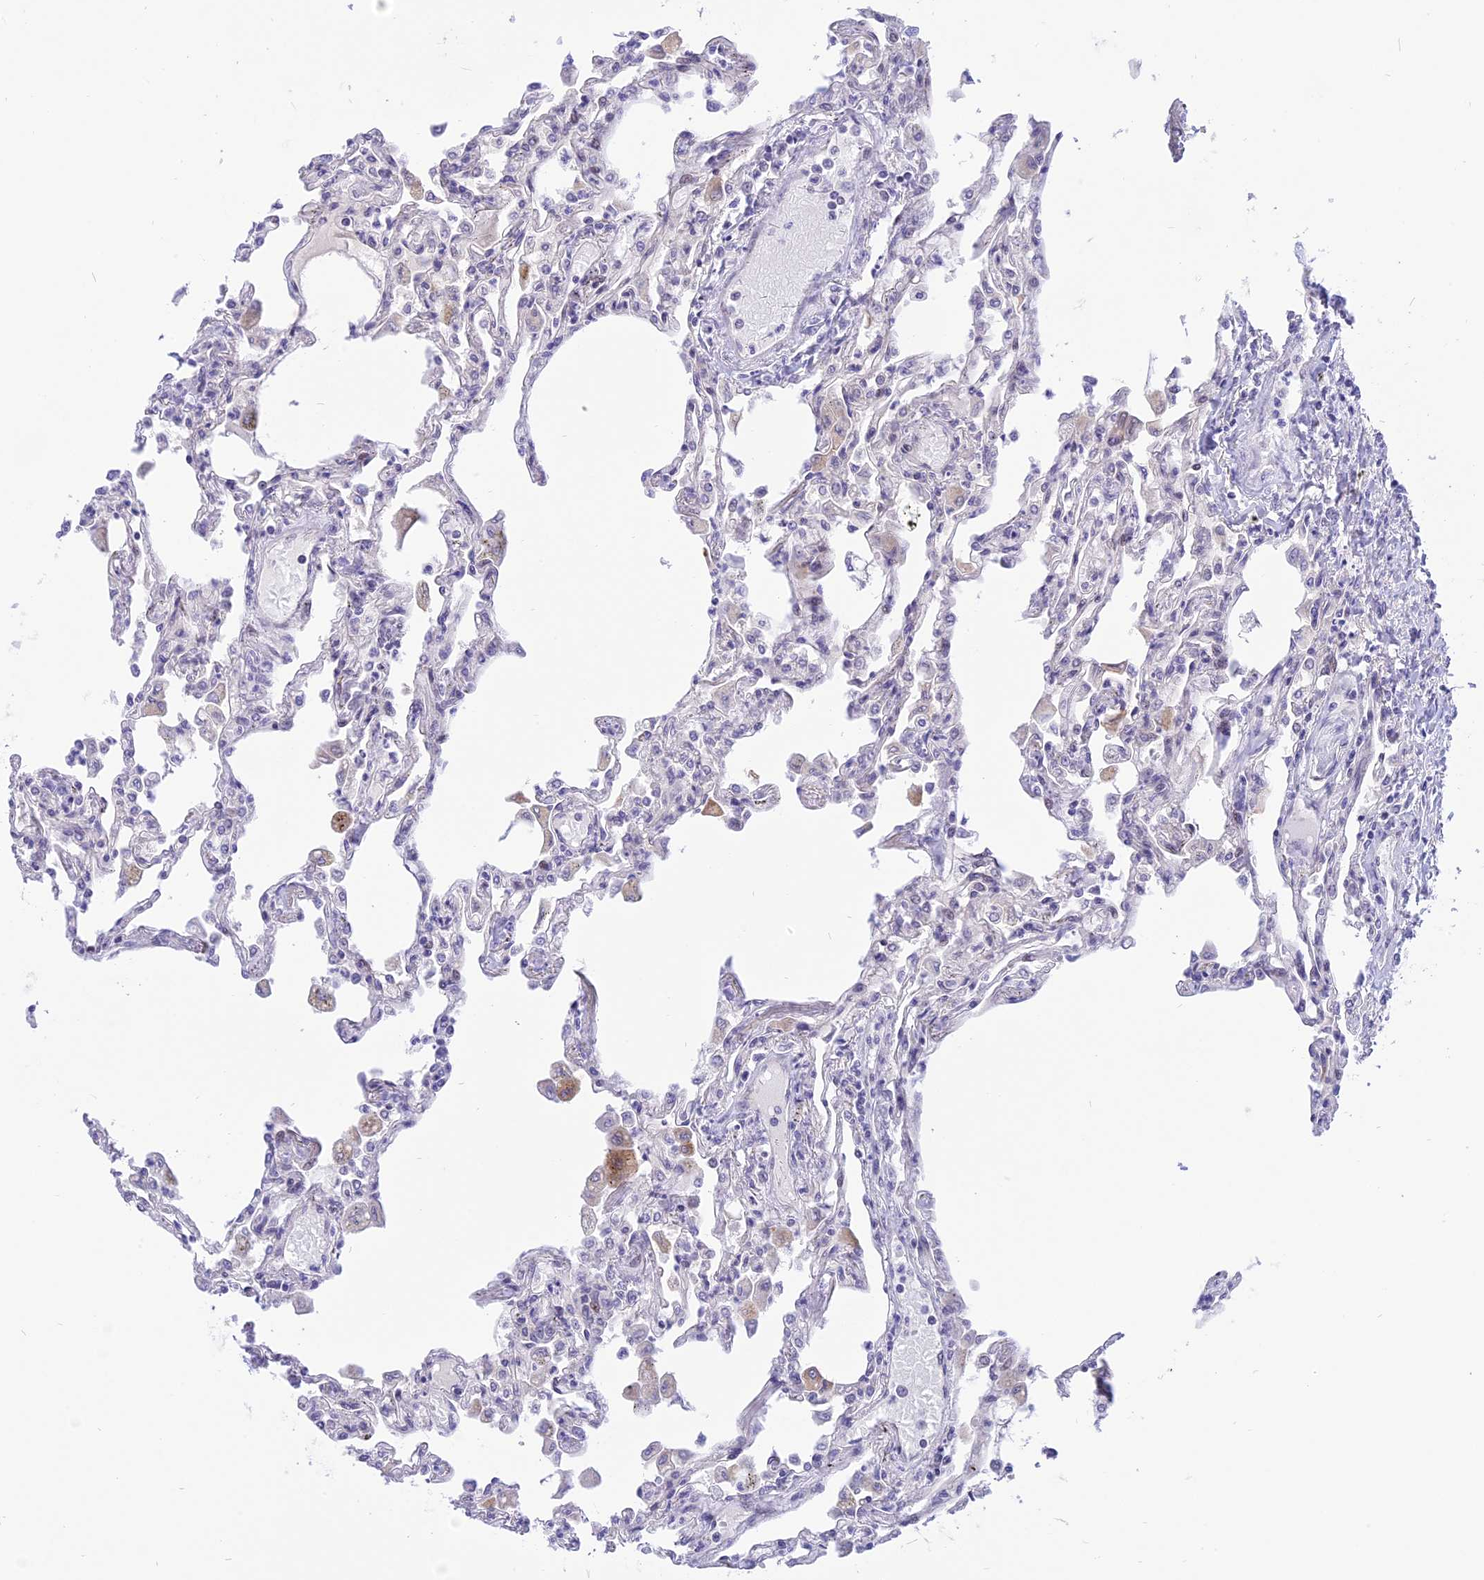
{"staining": {"intensity": "negative", "quantity": "none", "location": "none"}, "tissue": "lung", "cell_type": "Alveolar cells", "image_type": "normal", "snomed": [{"axis": "morphology", "description": "Normal tissue, NOS"}, {"axis": "topography", "description": "Bronchus"}, {"axis": "topography", "description": "Lung"}], "caption": "IHC photomicrograph of normal lung: lung stained with DAB (3,3'-diaminobenzidine) reveals no significant protein positivity in alveolar cells.", "gene": "ZNF837", "patient": {"sex": "female", "age": 49}}